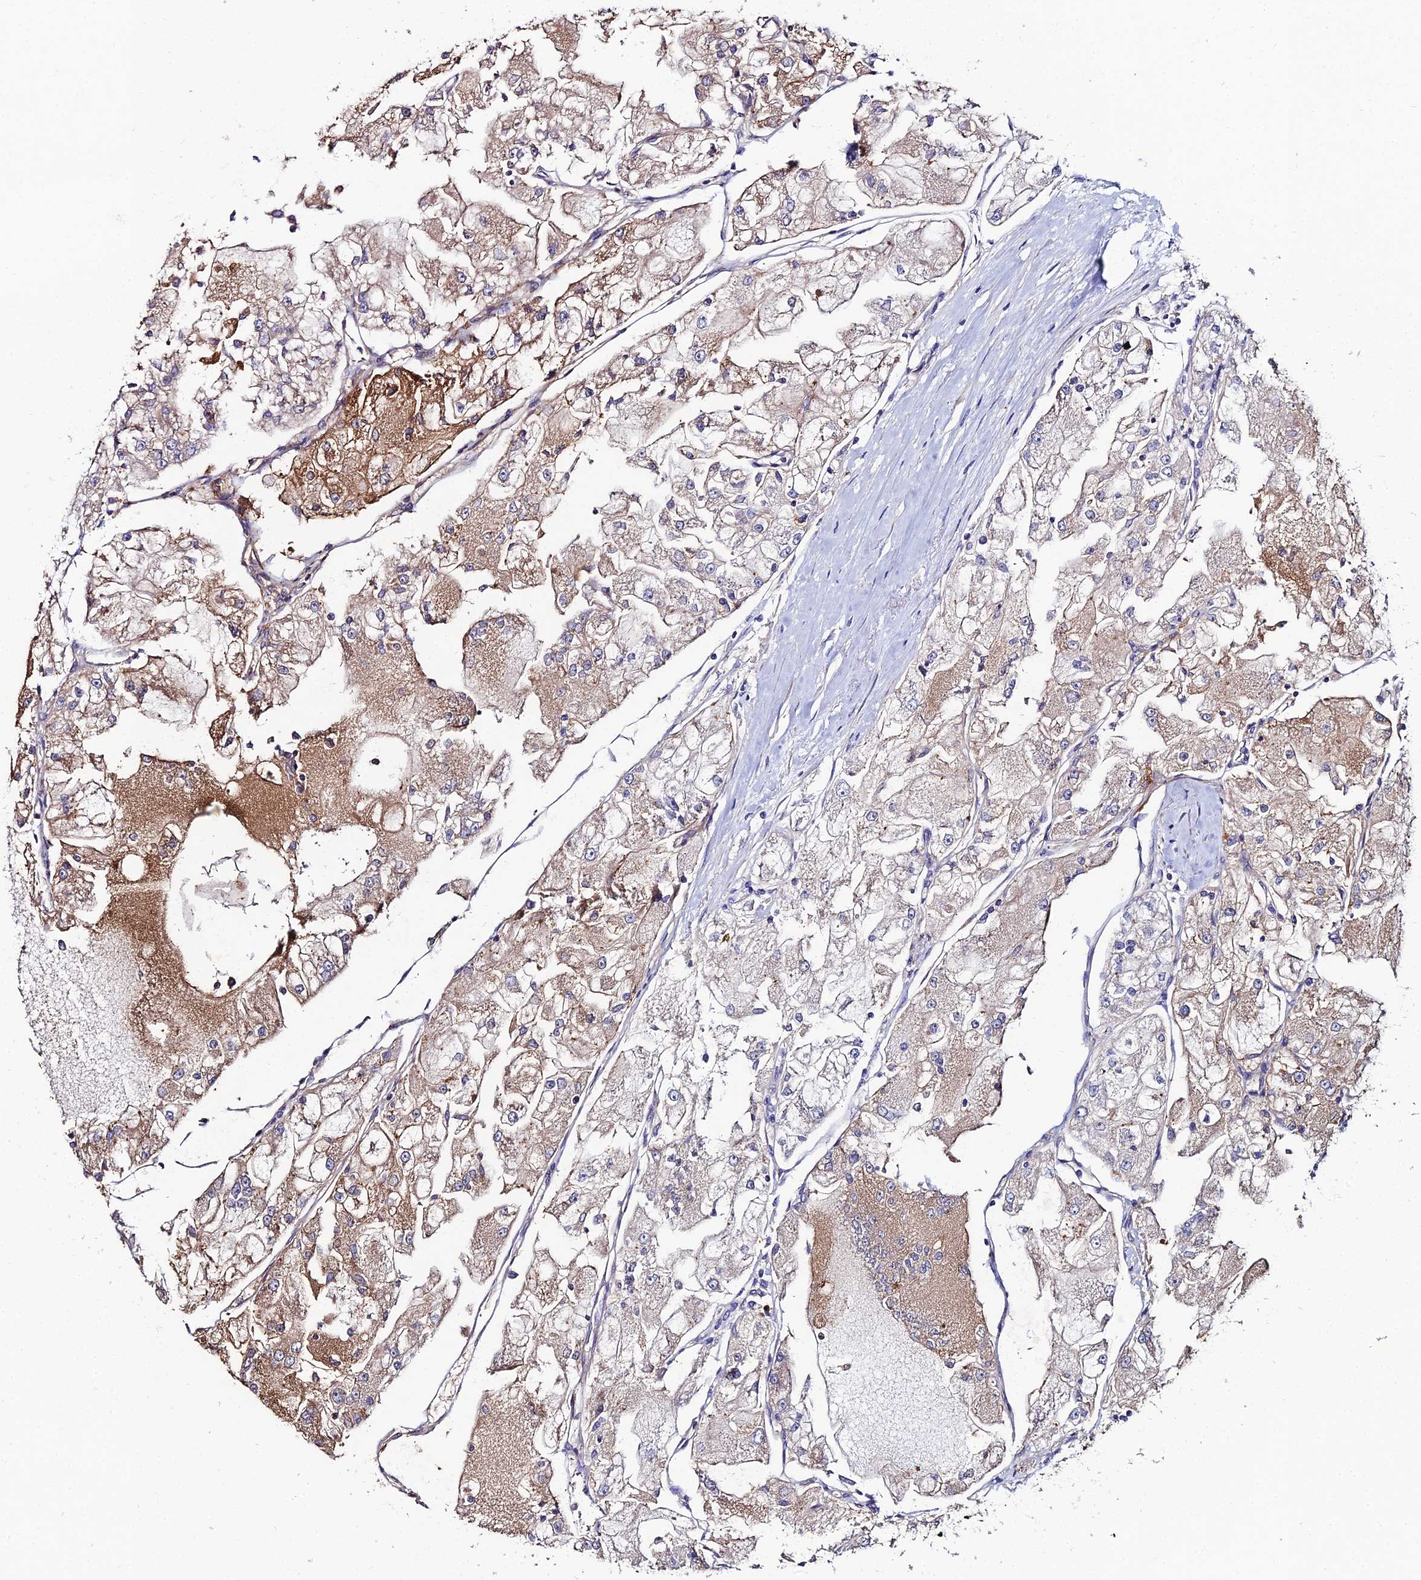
{"staining": {"intensity": "moderate", "quantity": "25%-75%", "location": "cytoplasmic/membranous"}, "tissue": "renal cancer", "cell_type": "Tumor cells", "image_type": "cancer", "snomed": [{"axis": "morphology", "description": "Adenocarcinoma, NOS"}, {"axis": "topography", "description": "Kidney"}], "caption": "This histopathology image demonstrates immunohistochemistry (IHC) staining of human renal adenocarcinoma, with medium moderate cytoplasmic/membranous staining in about 25%-75% of tumor cells.", "gene": "C6", "patient": {"sex": "female", "age": 72}}